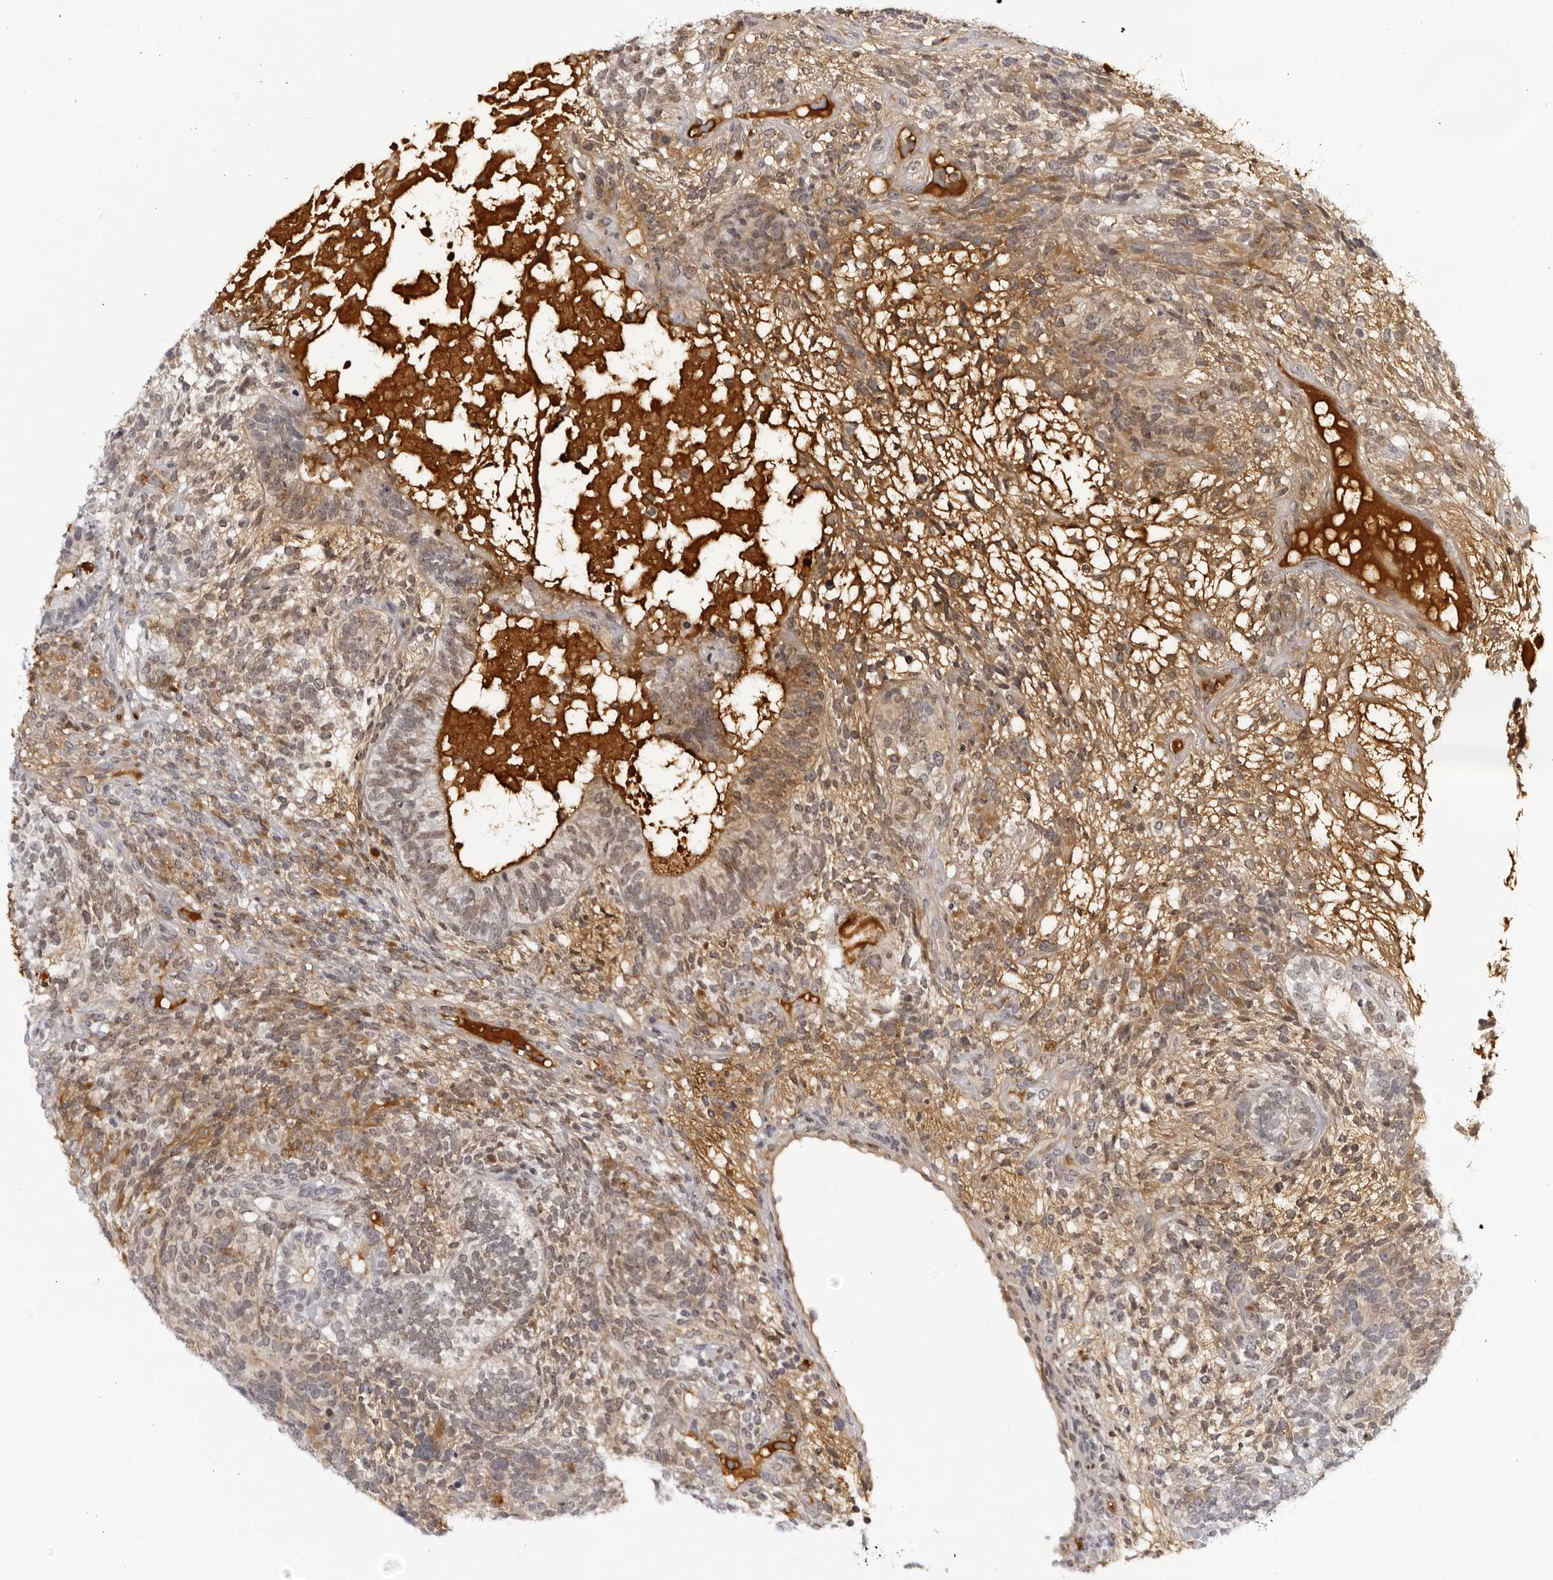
{"staining": {"intensity": "moderate", "quantity": "<25%", "location": "cytoplasmic/membranous,nuclear"}, "tissue": "testis cancer", "cell_type": "Tumor cells", "image_type": "cancer", "snomed": [{"axis": "morphology", "description": "Seminoma, NOS"}, {"axis": "morphology", "description": "Carcinoma, Embryonal, NOS"}, {"axis": "topography", "description": "Testis"}], "caption": "Brown immunohistochemical staining in human testis cancer (seminoma) exhibits moderate cytoplasmic/membranous and nuclear staining in approximately <25% of tumor cells. The protein is shown in brown color, while the nuclei are stained blue.", "gene": "CNBD1", "patient": {"sex": "male", "age": 28}}